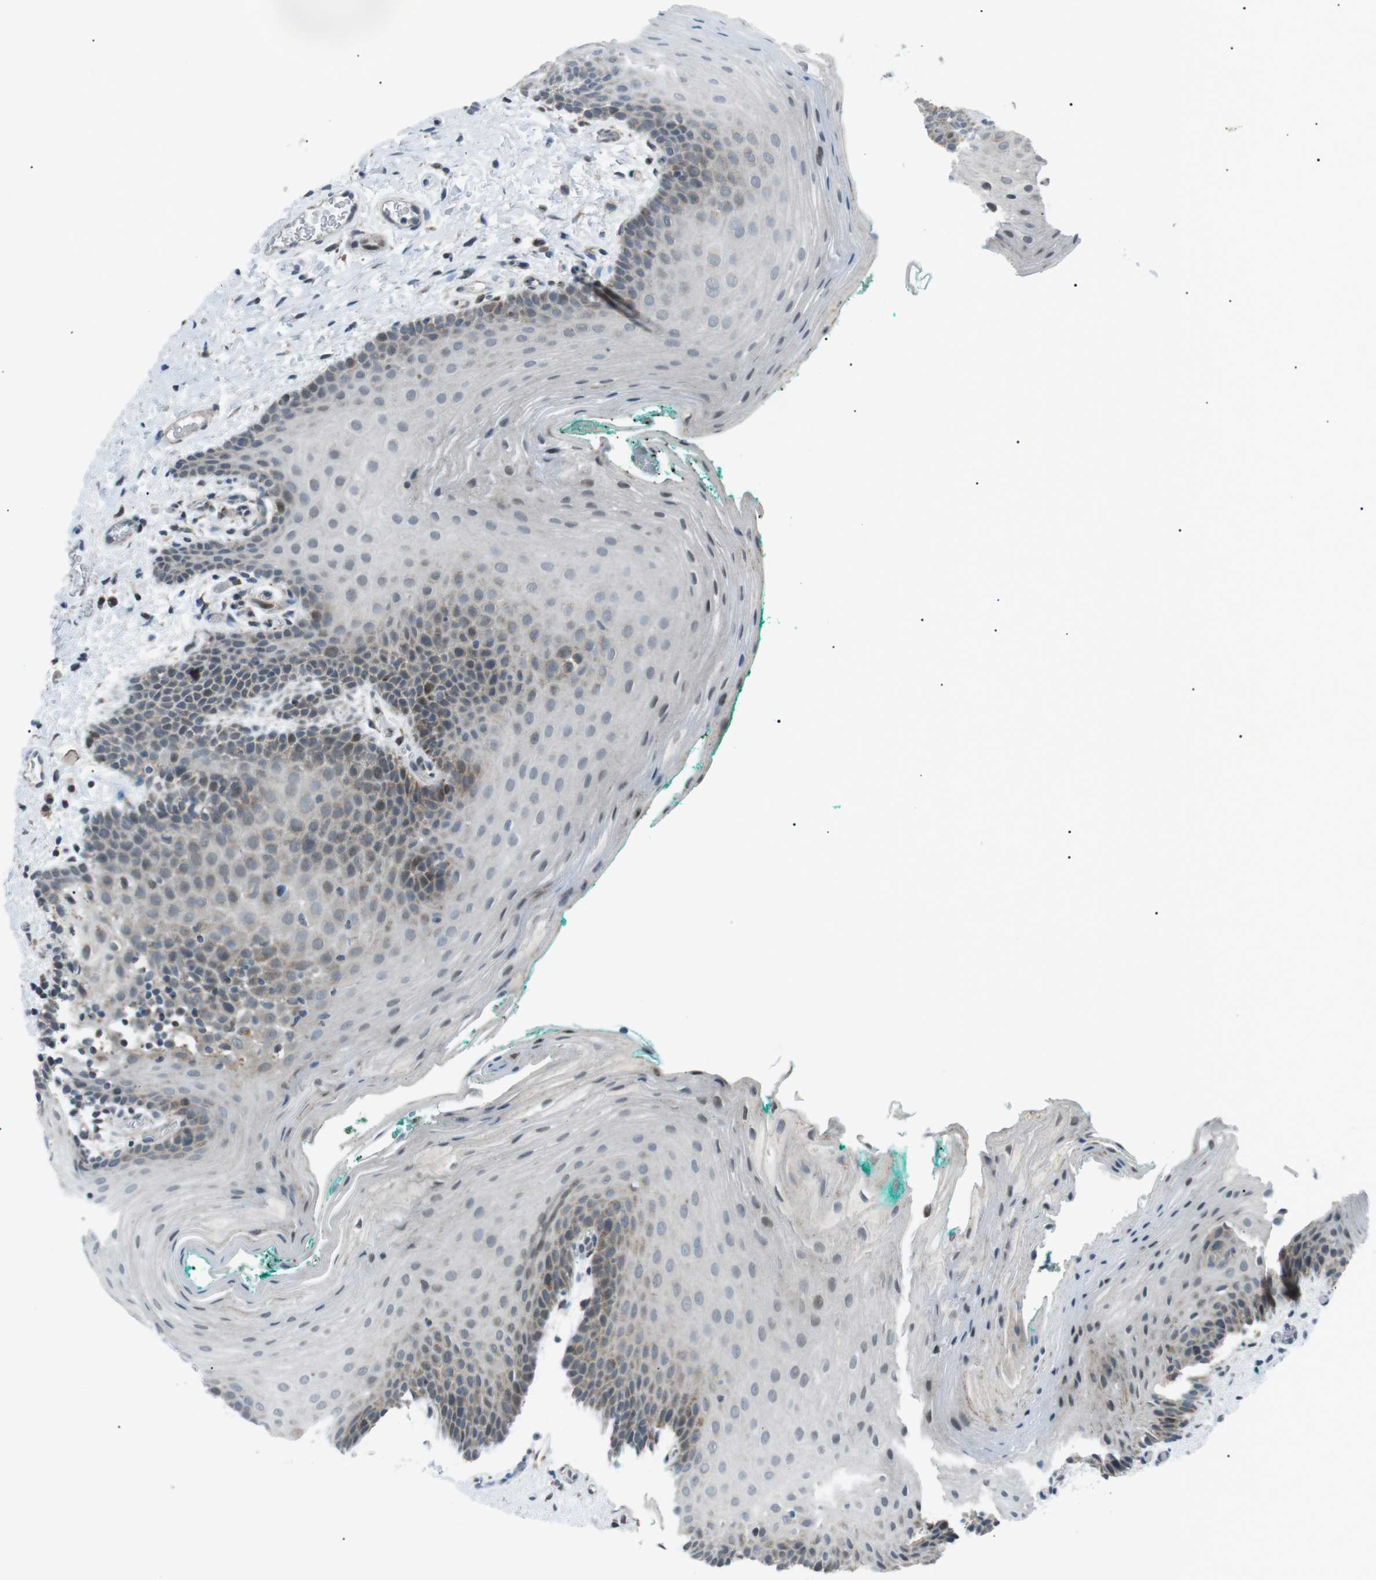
{"staining": {"intensity": "moderate", "quantity": "<25%", "location": "cytoplasmic/membranous"}, "tissue": "oral mucosa", "cell_type": "Squamous epithelial cells", "image_type": "normal", "snomed": [{"axis": "morphology", "description": "Normal tissue, NOS"}, {"axis": "topography", "description": "Oral tissue"}], "caption": "Squamous epithelial cells reveal moderate cytoplasmic/membranous expression in about <25% of cells in benign oral mucosa.", "gene": "ARID5B", "patient": {"sex": "male", "age": 58}}